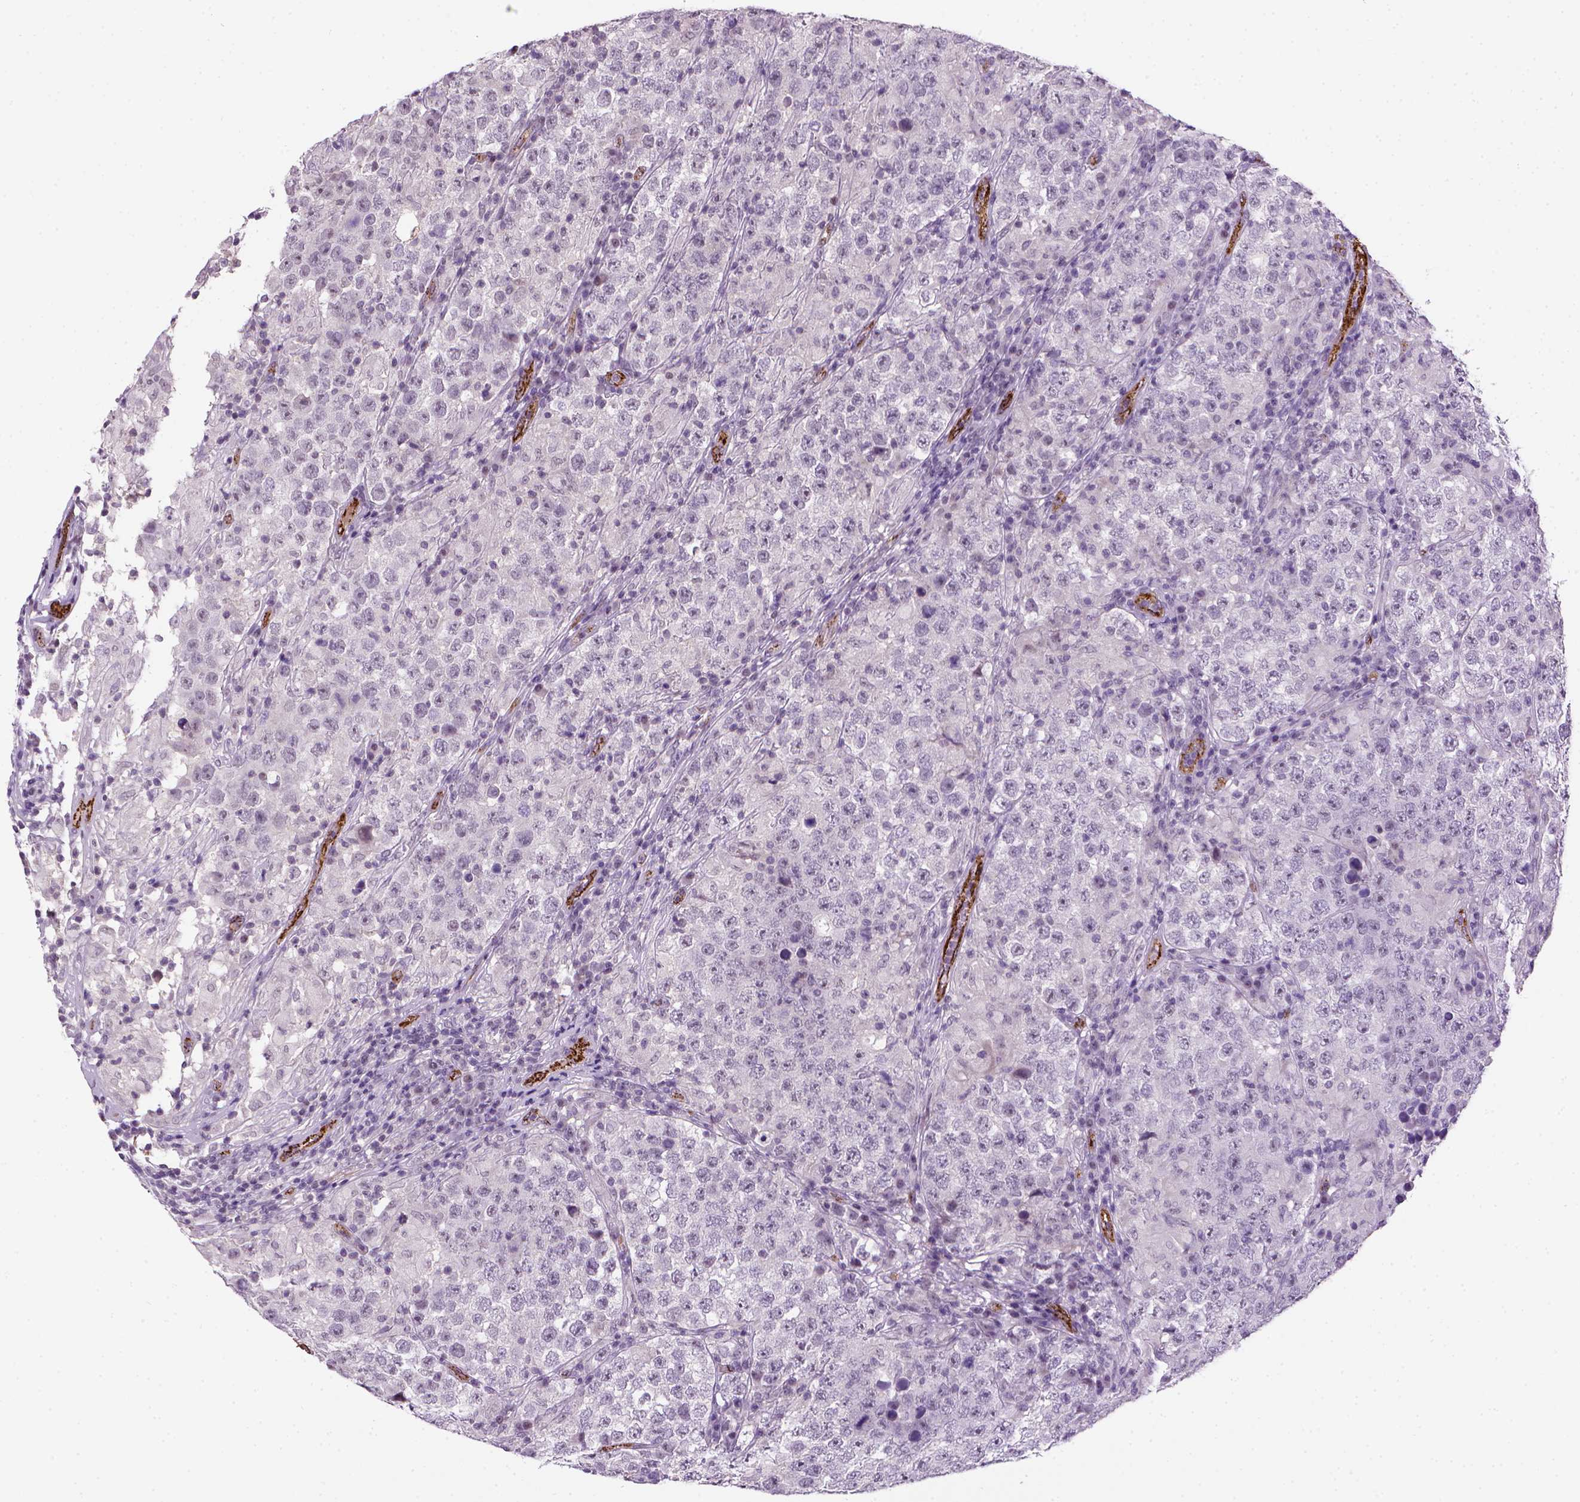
{"staining": {"intensity": "negative", "quantity": "none", "location": "none"}, "tissue": "testis cancer", "cell_type": "Tumor cells", "image_type": "cancer", "snomed": [{"axis": "morphology", "description": "Seminoma, NOS"}, {"axis": "morphology", "description": "Carcinoma, Embryonal, NOS"}, {"axis": "topography", "description": "Testis"}], "caption": "This is an IHC micrograph of human embryonal carcinoma (testis). There is no expression in tumor cells.", "gene": "VWF", "patient": {"sex": "male", "age": 41}}